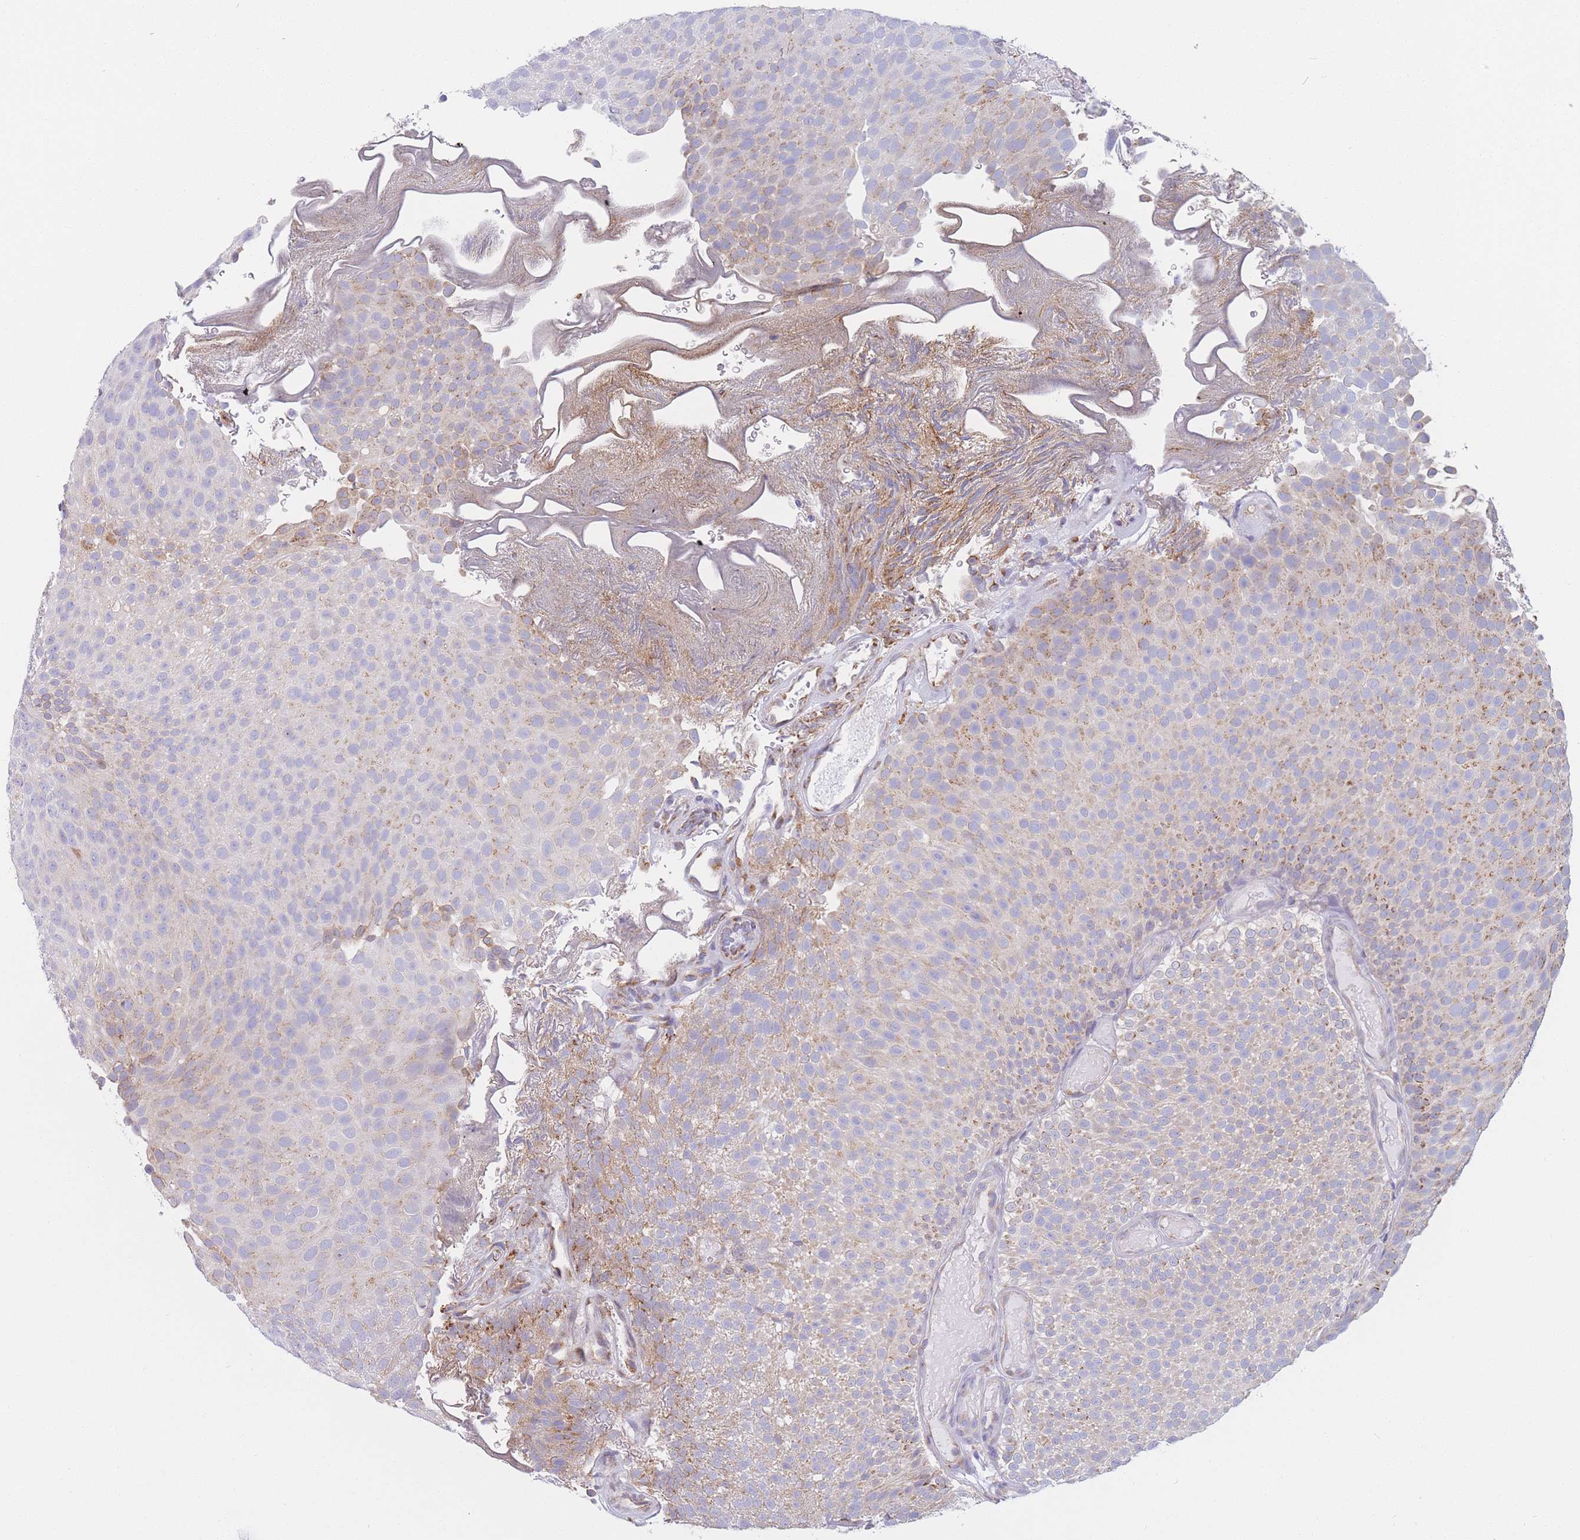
{"staining": {"intensity": "moderate", "quantity": "<25%", "location": "cytoplasmic/membranous"}, "tissue": "urothelial cancer", "cell_type": "Tumor cells", "image_type": "cancer", "snomed": [{"axis": "morphology", "description": "Urothelial carcinoma, Low grade"}, {"axis": "topography", "description": "Urinary bladder"}], "caption": "Protein expression analysis of urothelial cancer reveals moderate cytoplasmic/membranous staining in about <25% of tumor cells.", "gene": "MRPL30", "patient": {"sex": "male", "age": 78}}